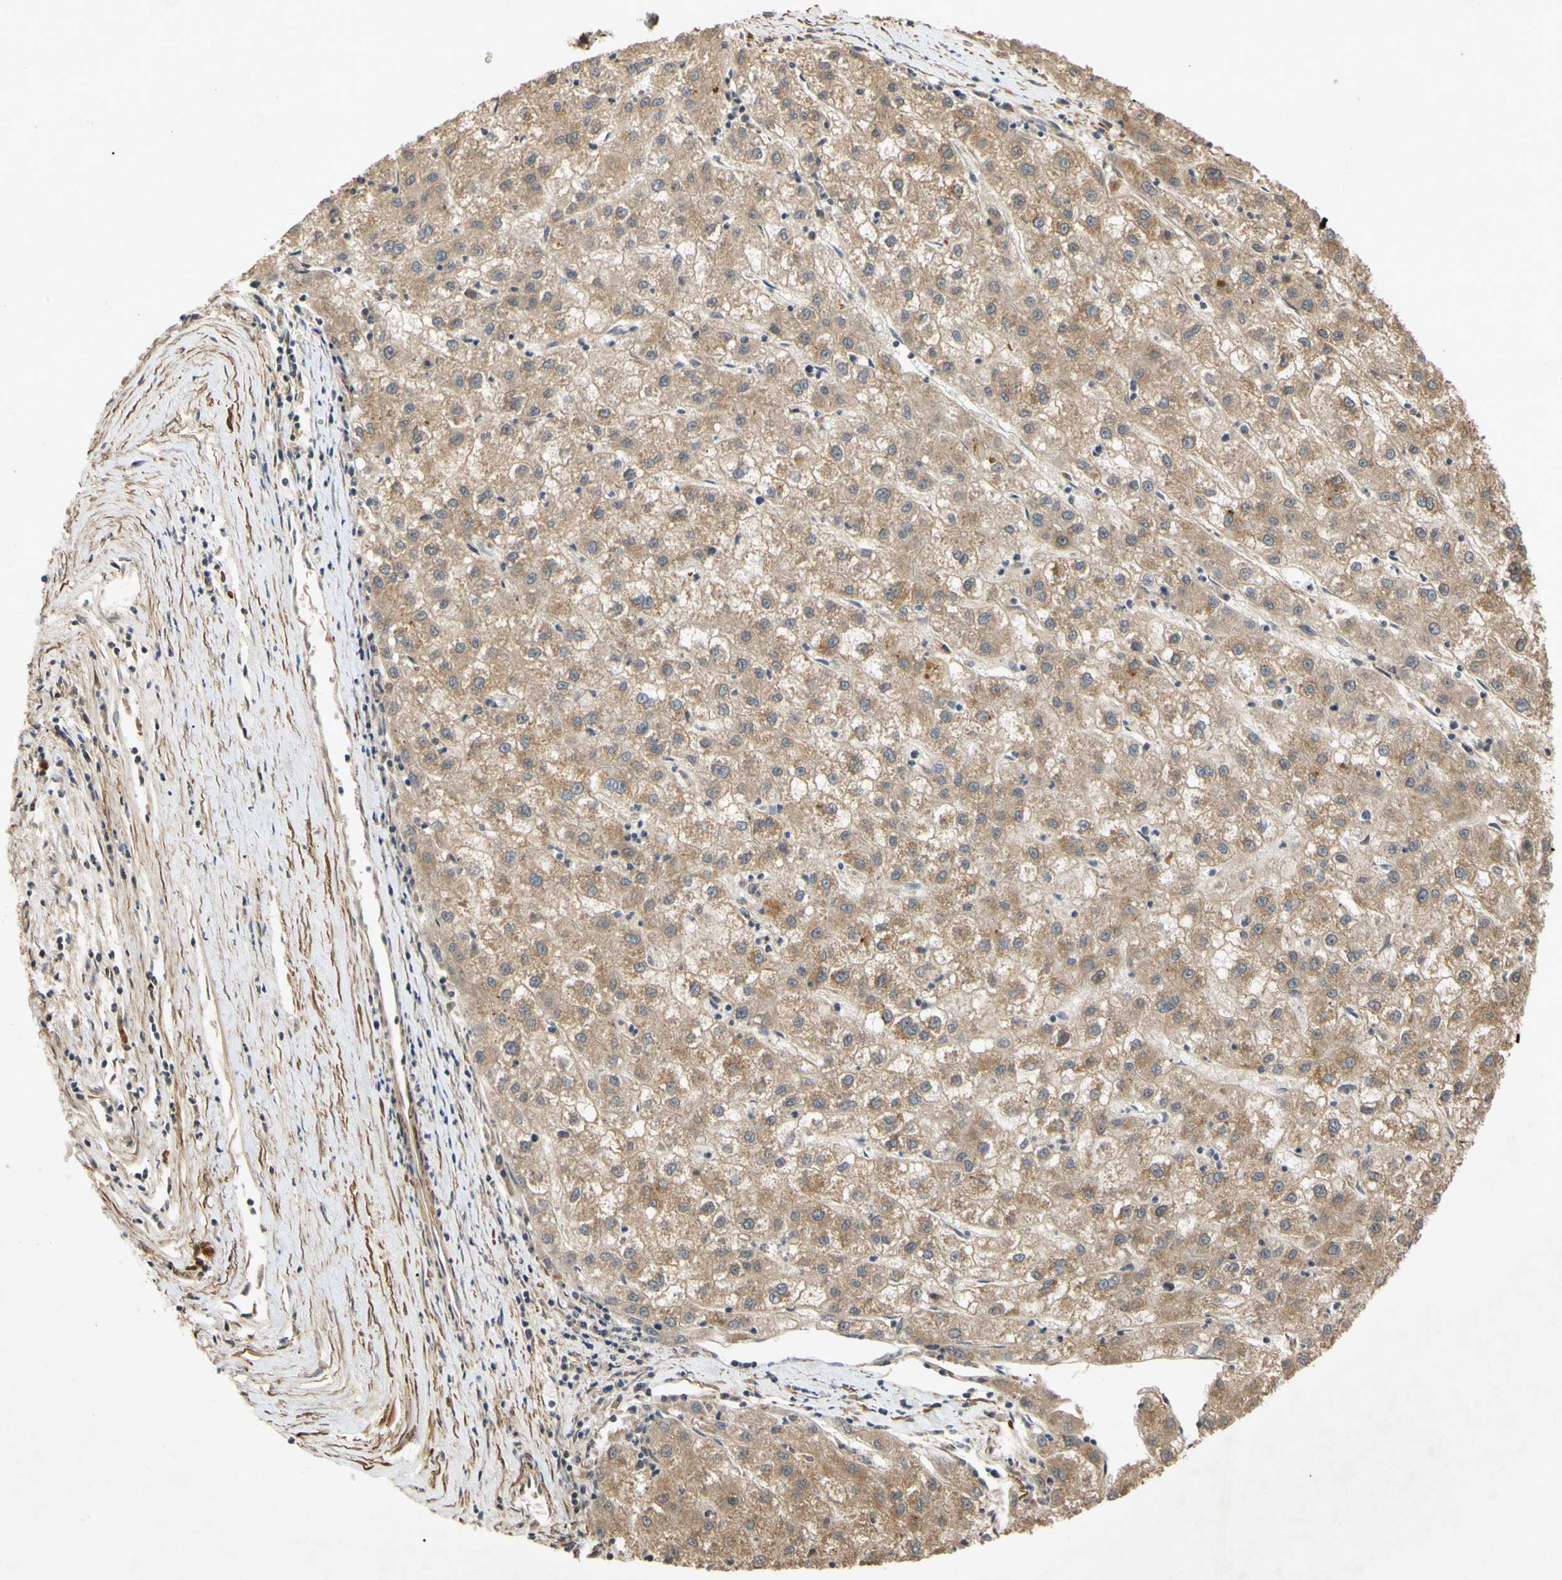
{"staining": {"intensity": "moderate", "quantity": ">75%", "location": "cytoplasmic/membranous"}, "tissue": "liver cancer", "cell_type": "Tumor cells", "image_type": "cancer", "snomed": [{"axis": "morphology", "description": "Carcinoma, Hepatocellular, NOS"}, {"axis": "topography", "description": "Liver"}], "caption": "IHC staining of liver cancer (hepatocellular carcinoma), which reveals medium levels of moderate cytoplasmic/membranous staining in approximately >75% of tumor cells indicating moderate cytoplasmic/membranous protein staining. The staining was performed using DAB (3,3'-diaminobenzidine) (brown) for protein detection and nuclei were counterstained in hematoxylin (blue).", "gene": "PARD6A", "patient": {"sex": "male", "age": 72}}